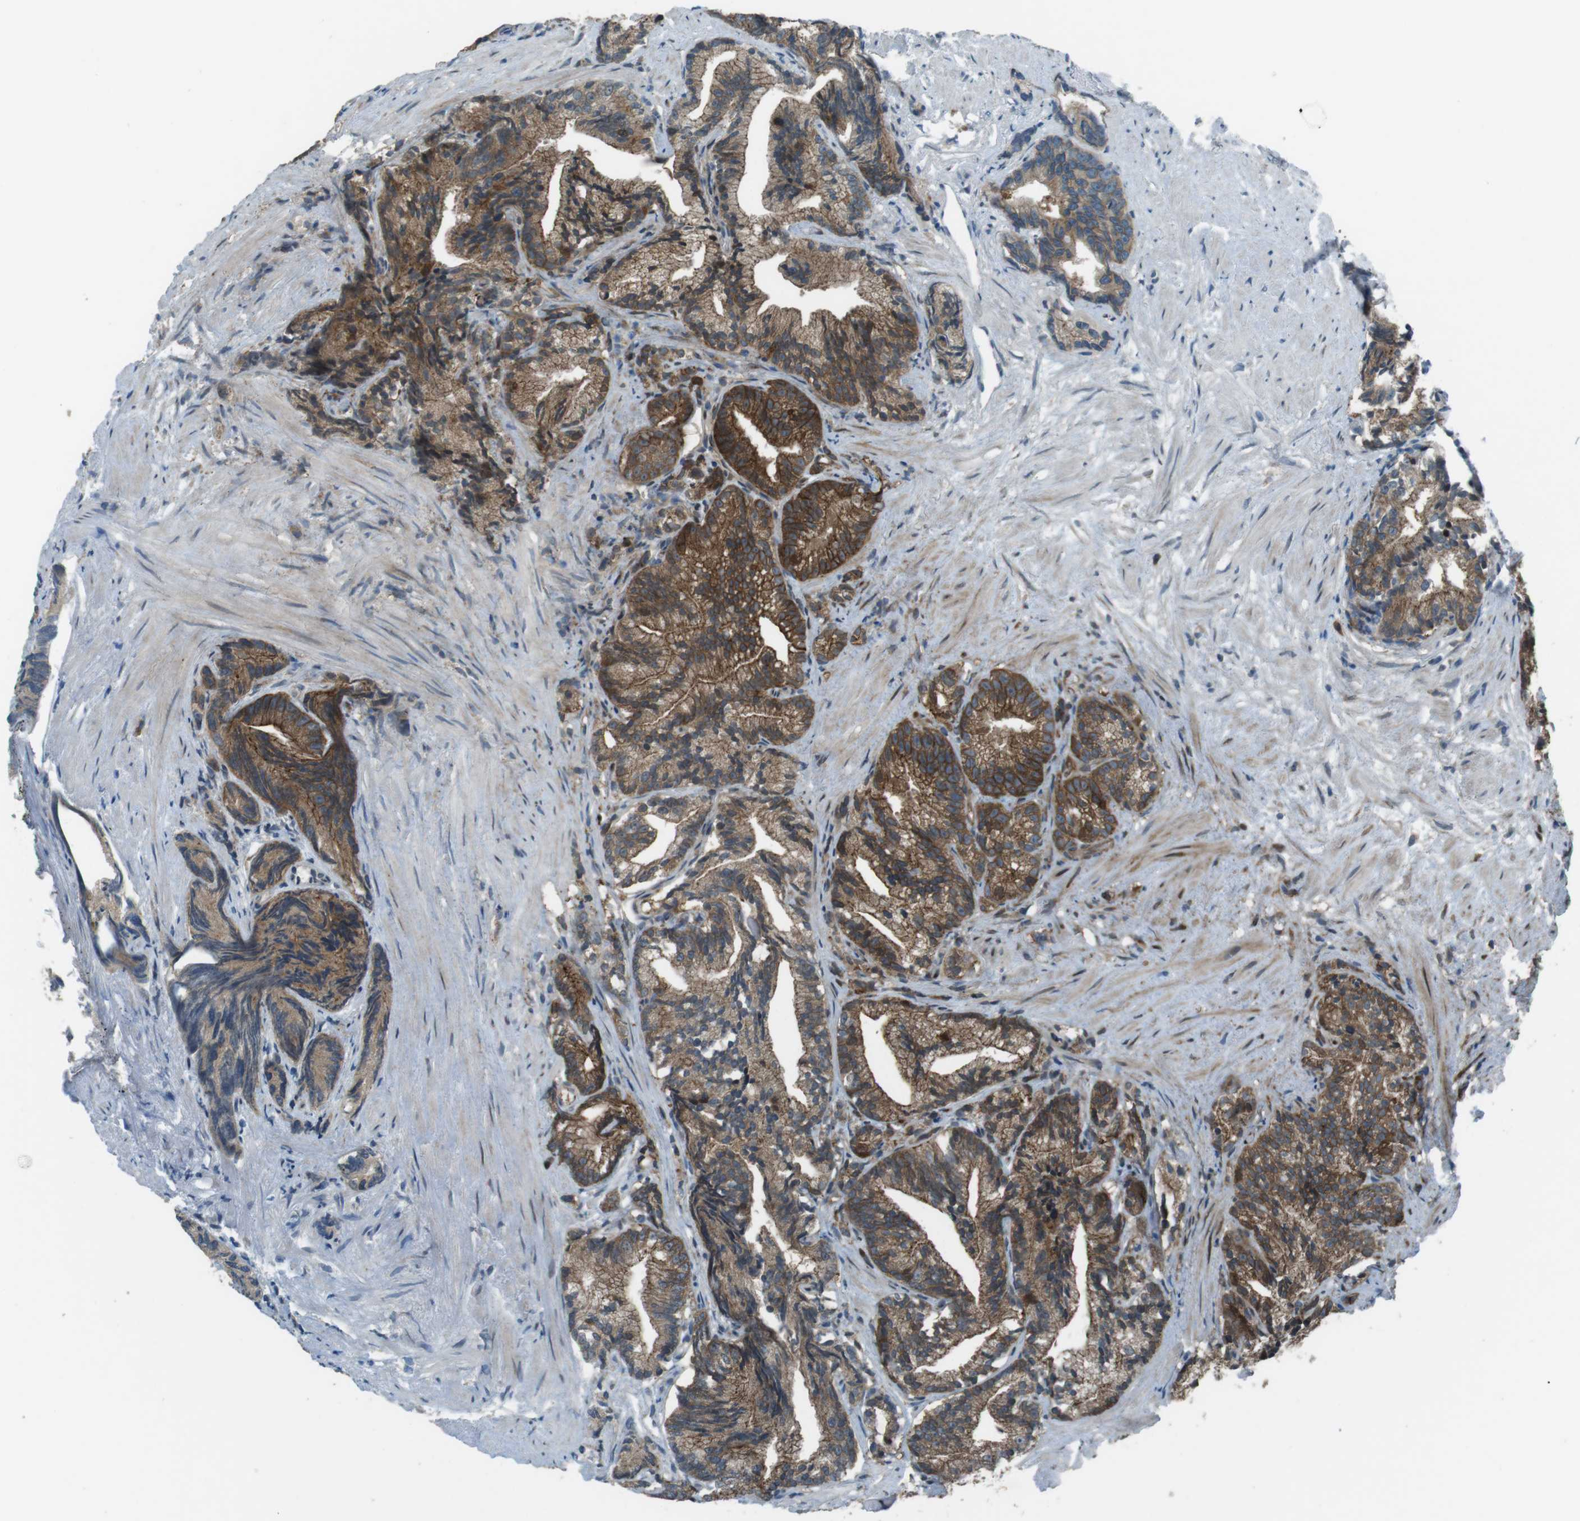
{"staining": {"intensity": "moderate", "quantity": ">75%", "location": "cytoplasmic/membranous"}, "tissue": "prostate cancer", "cell_type": "Tumor cells", "image_type": "cancer", "snomed": [{"axis": "morphology", "description": "Adenocarcinoma, Low grade"}, {"axis": "topography", "description": "Prostate"}], "caption": "A brown stain labels moderate cytoplasmic/membranous staining of a protein in prostate cancer tumor cells.", "gene": "ZNF330", "patient": {"sex": "male", "age": 89}}